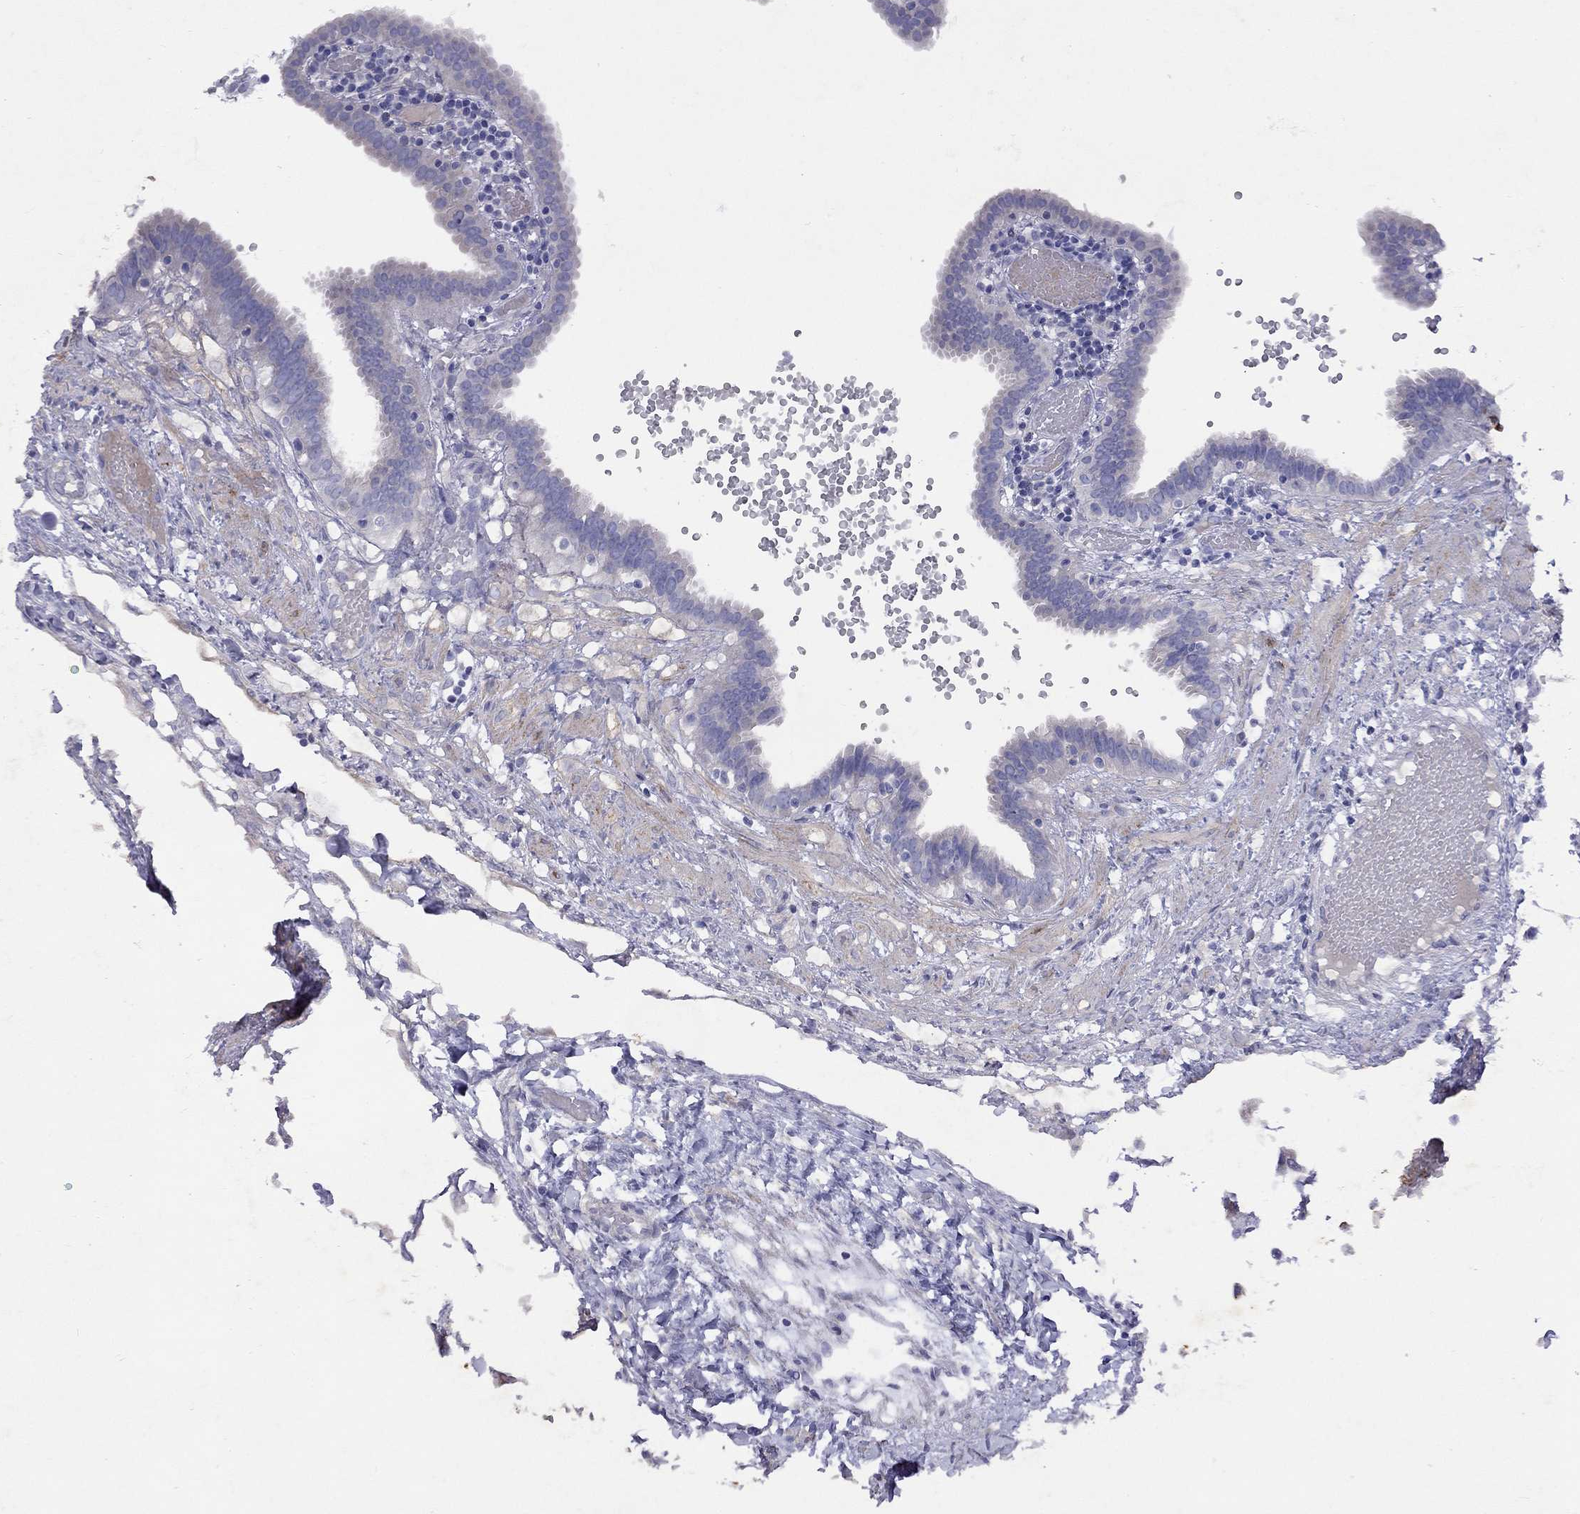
{"staining": {"intensity": "negative", "quantity": "none", "location": "none"}, "tissue": "fallopian tube", "cell_type": "Glandular cells", "image_type": "normal", "snomed": [{"axis": "morphology", "description": "Normal tissue, NOS"}, {"axis": "topography", "description": "Fallopian tube"}], "caption": "A high-resolution image shows IHC staining of unremarkable fallopian tube, which demonstrates no significant staining in glandular cells.", "gene": "GNAT3", "patient": {"sex": "female", "age": 37}}